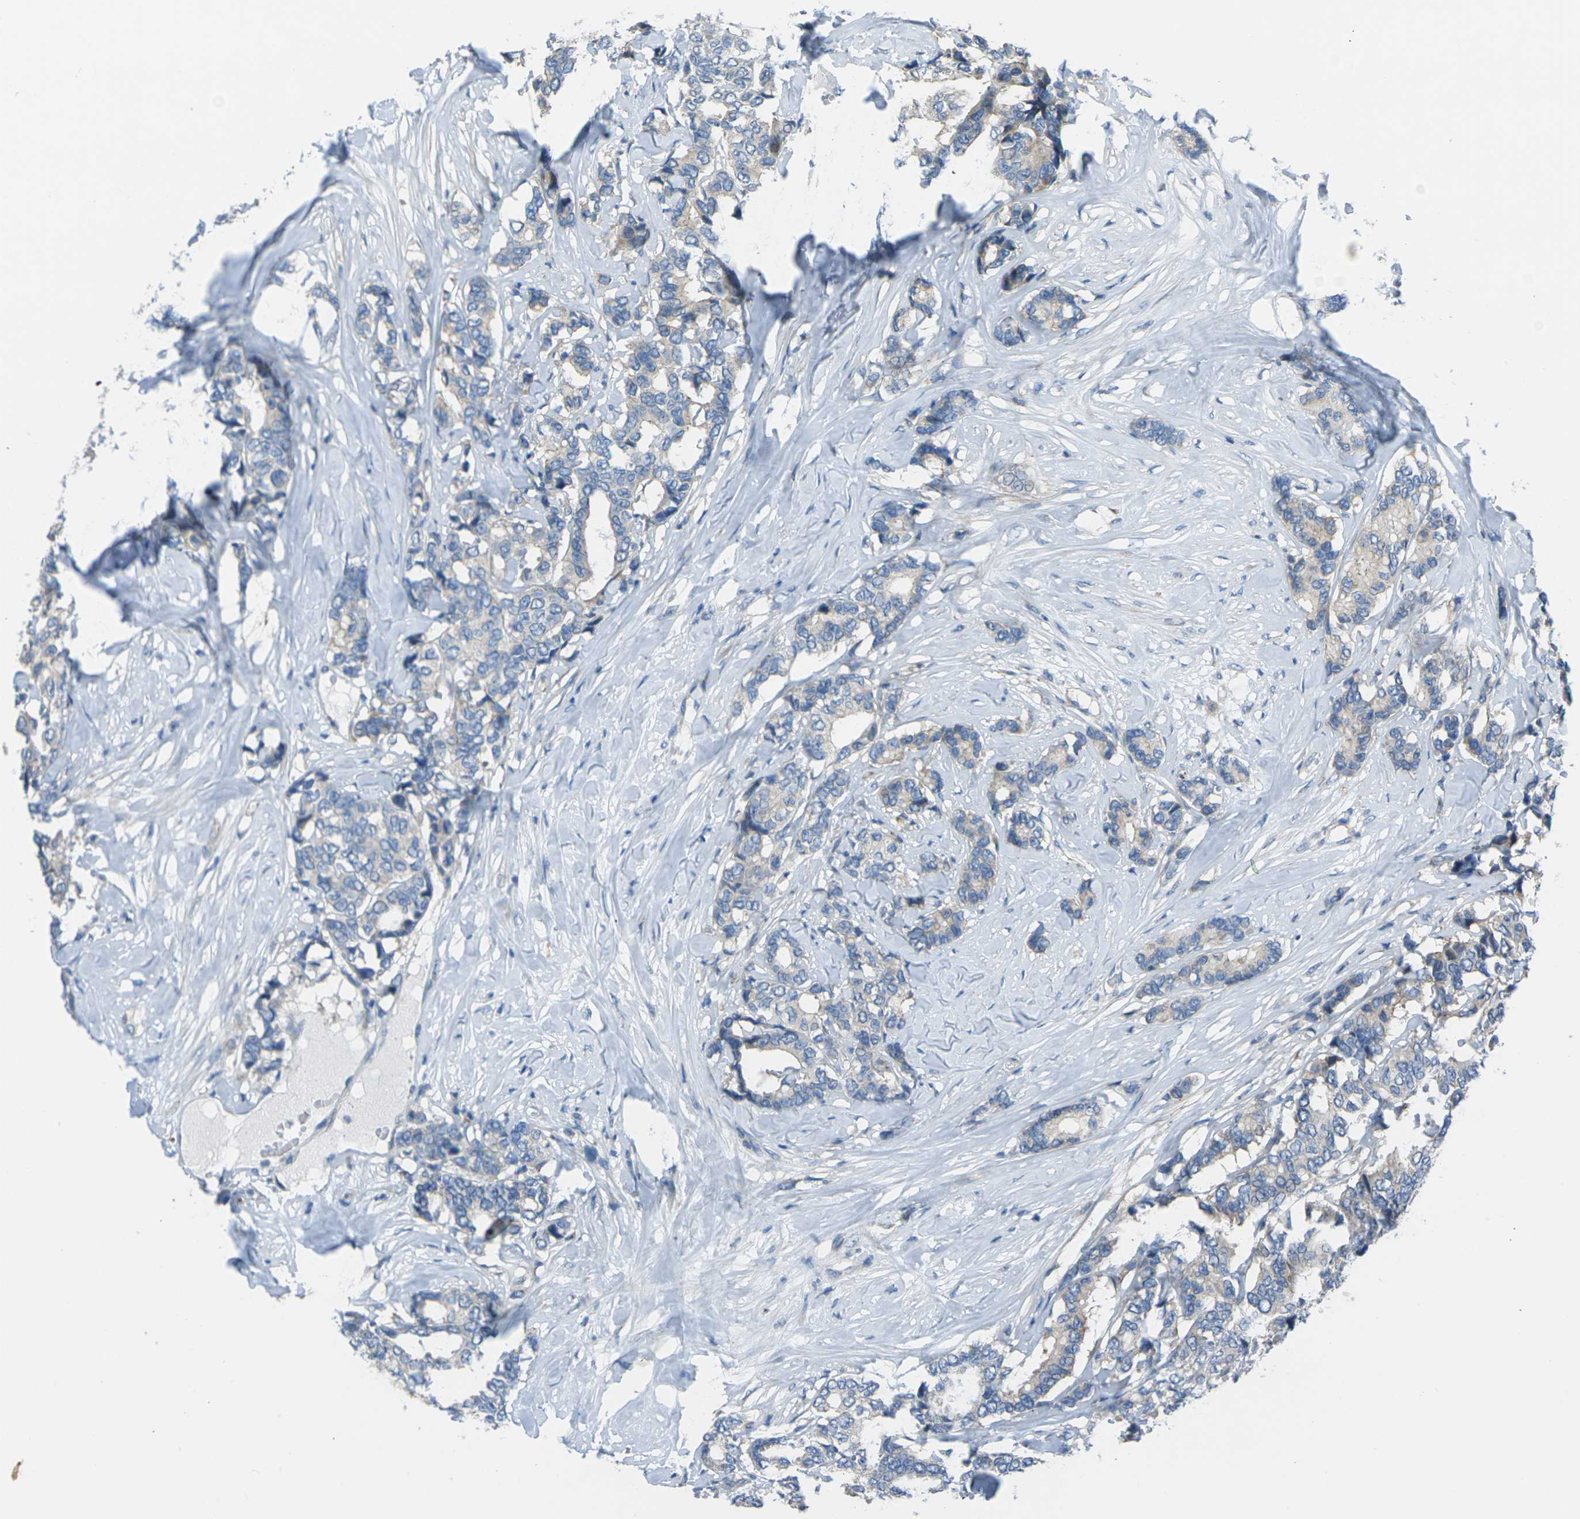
{"staining": {"intensity": "weak", "quantity": "<25%", "location": "cytoplasmic/membranous"}, "tissue": "breast cancer", "cell_type": "Tumor cells", "image_type": "cancer", "snomed": [{"axis": "morphology", "description": "Duct carcinoma"}, {"axis": "topography", "description": "Breast"}], "caption": "High magnification brightfield microscopy of intraductal carcinoma (breast) stained with DAB (3,3'-diaminobenzidine) (brown) and counterstained with hematoxylin (blue): tumor cells show no significant staining.", "gene": "EDNRA", "patient": {"sex": "female", "age": 87}}